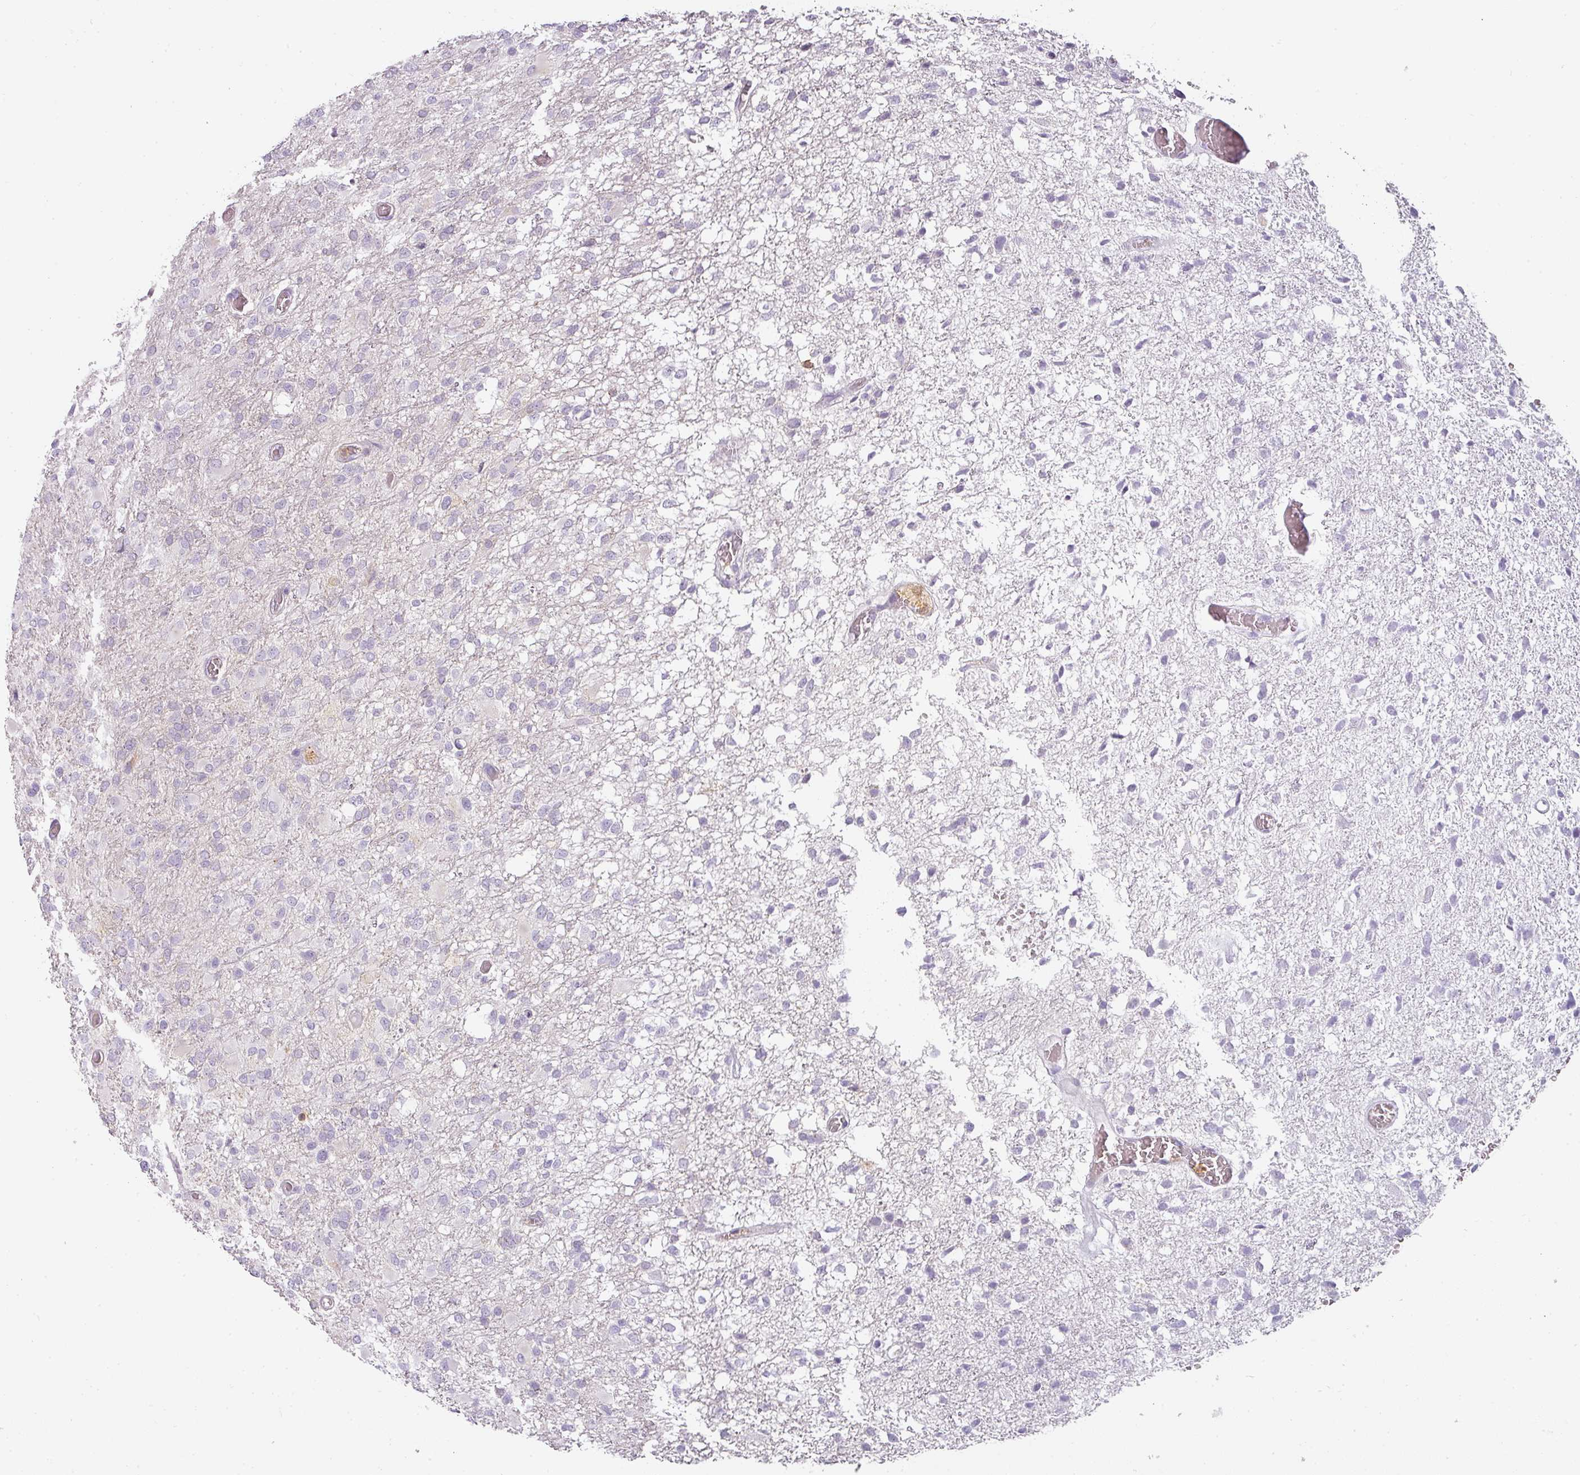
{"staining": {"intensity": "negative", "quantity": "none", "location": "none"}, "tissue": "glioma", "cell_type": "Tumor cells", "image_type": "cancer", "snomed": [{"axis": "morphology", "description": "Glioma, malignant, High grade"}, {"axis": "topography", "description": "Brain"}], "caption": "Tumor cells show no significant expression in glioma. (Brightfield microscopy of DAB immunohistochemistry (IHC) at high magnification).", "gene": "TMEM42", "patient": {"sex": "female", "age": 74}}